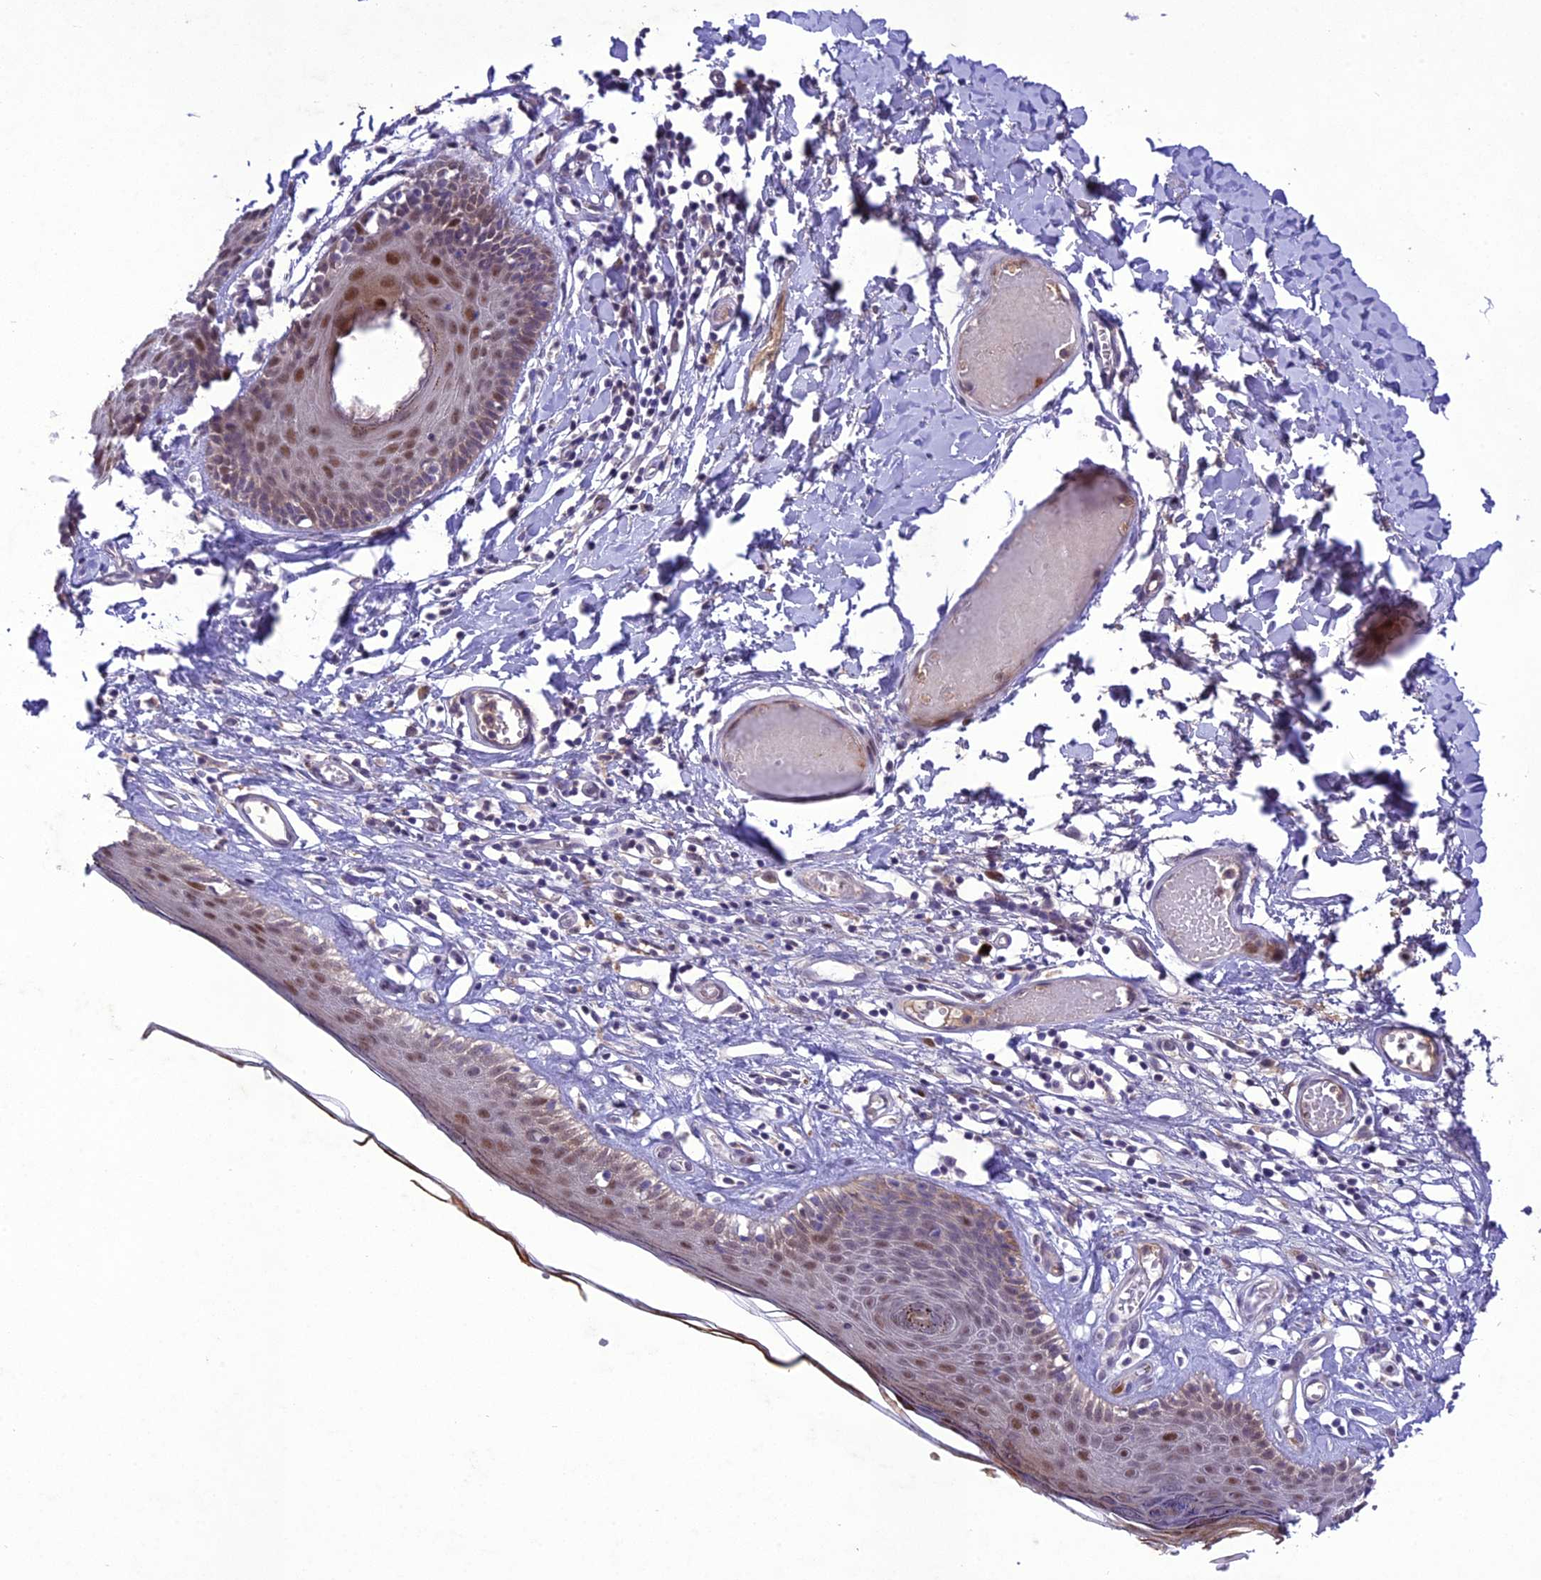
{"staining": {"intensity": "moderate", "quantity": "<25%", "location": "cytoplasmic/membranous,nuclear"}, "tissue": "skin", "cell_type": "Epidermal cells", "image_type": "normal", "snomed": [{"axis": "morphology", "description": "Normal tissue, NOS"}, {"axis": "topography", "description": "Adipose tissue"}, {"axis": "topography", "description": "Vascular tissue"}, {"axis": "topography", "description": "Vulva"}, {"axis": "topography", "description": "Peripheral nerve tissue"}], "caption": "Skin stained with immunohistochemistry (IHC) shows moderate cytoplasmic/membranous,nuclear staining in approximately <25% of epidermal cells. (DAB (3,3'-diaminobenzidine) IHC, brown staining for protein, blue staining for nuclei).", "gene": "ANKRD52", "patient": {"sex": "female", "age": 86}}